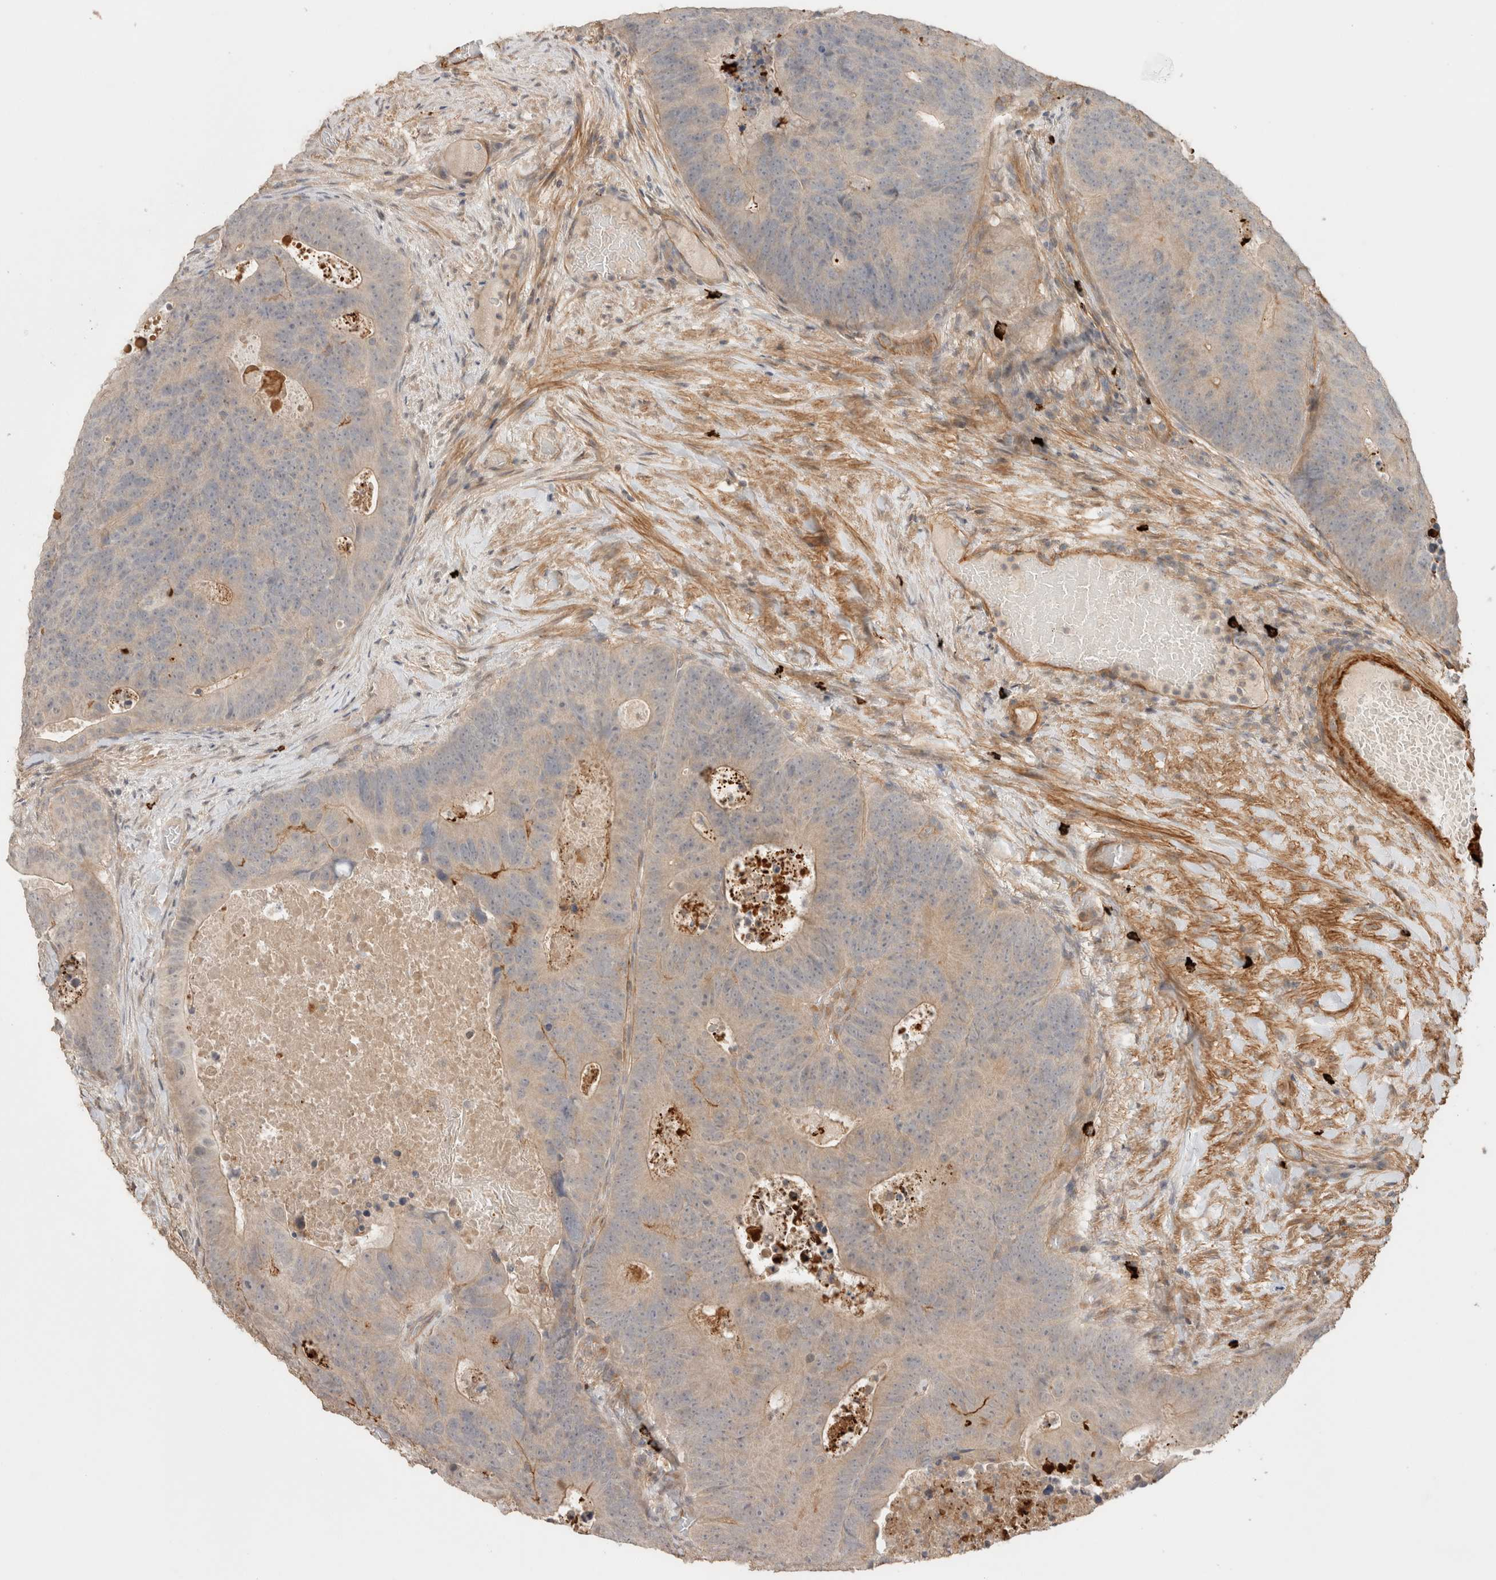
{"staining": {"intensity": "weak", "quantity": ">75%", "location": "cytoplasmic/membranous"}, "tissue": "colorectal cancer", "cell_type": "Tumor cells", "image_type": "cancer", "snomed": [{"axis": "morphology", "description": "Adenocarcinoma, NOS"}, {"axis": "topography", "description": "Colon"}], "caption": "Human colorectal cancer (adenocarcinoma) stained for a protein (brown) exhibits weak cytoplasmic/membranous positive expression in approximately >75% of tumor cells.", "gene": "HSPG2", "patient": {"sex": "male", "age": 87}}